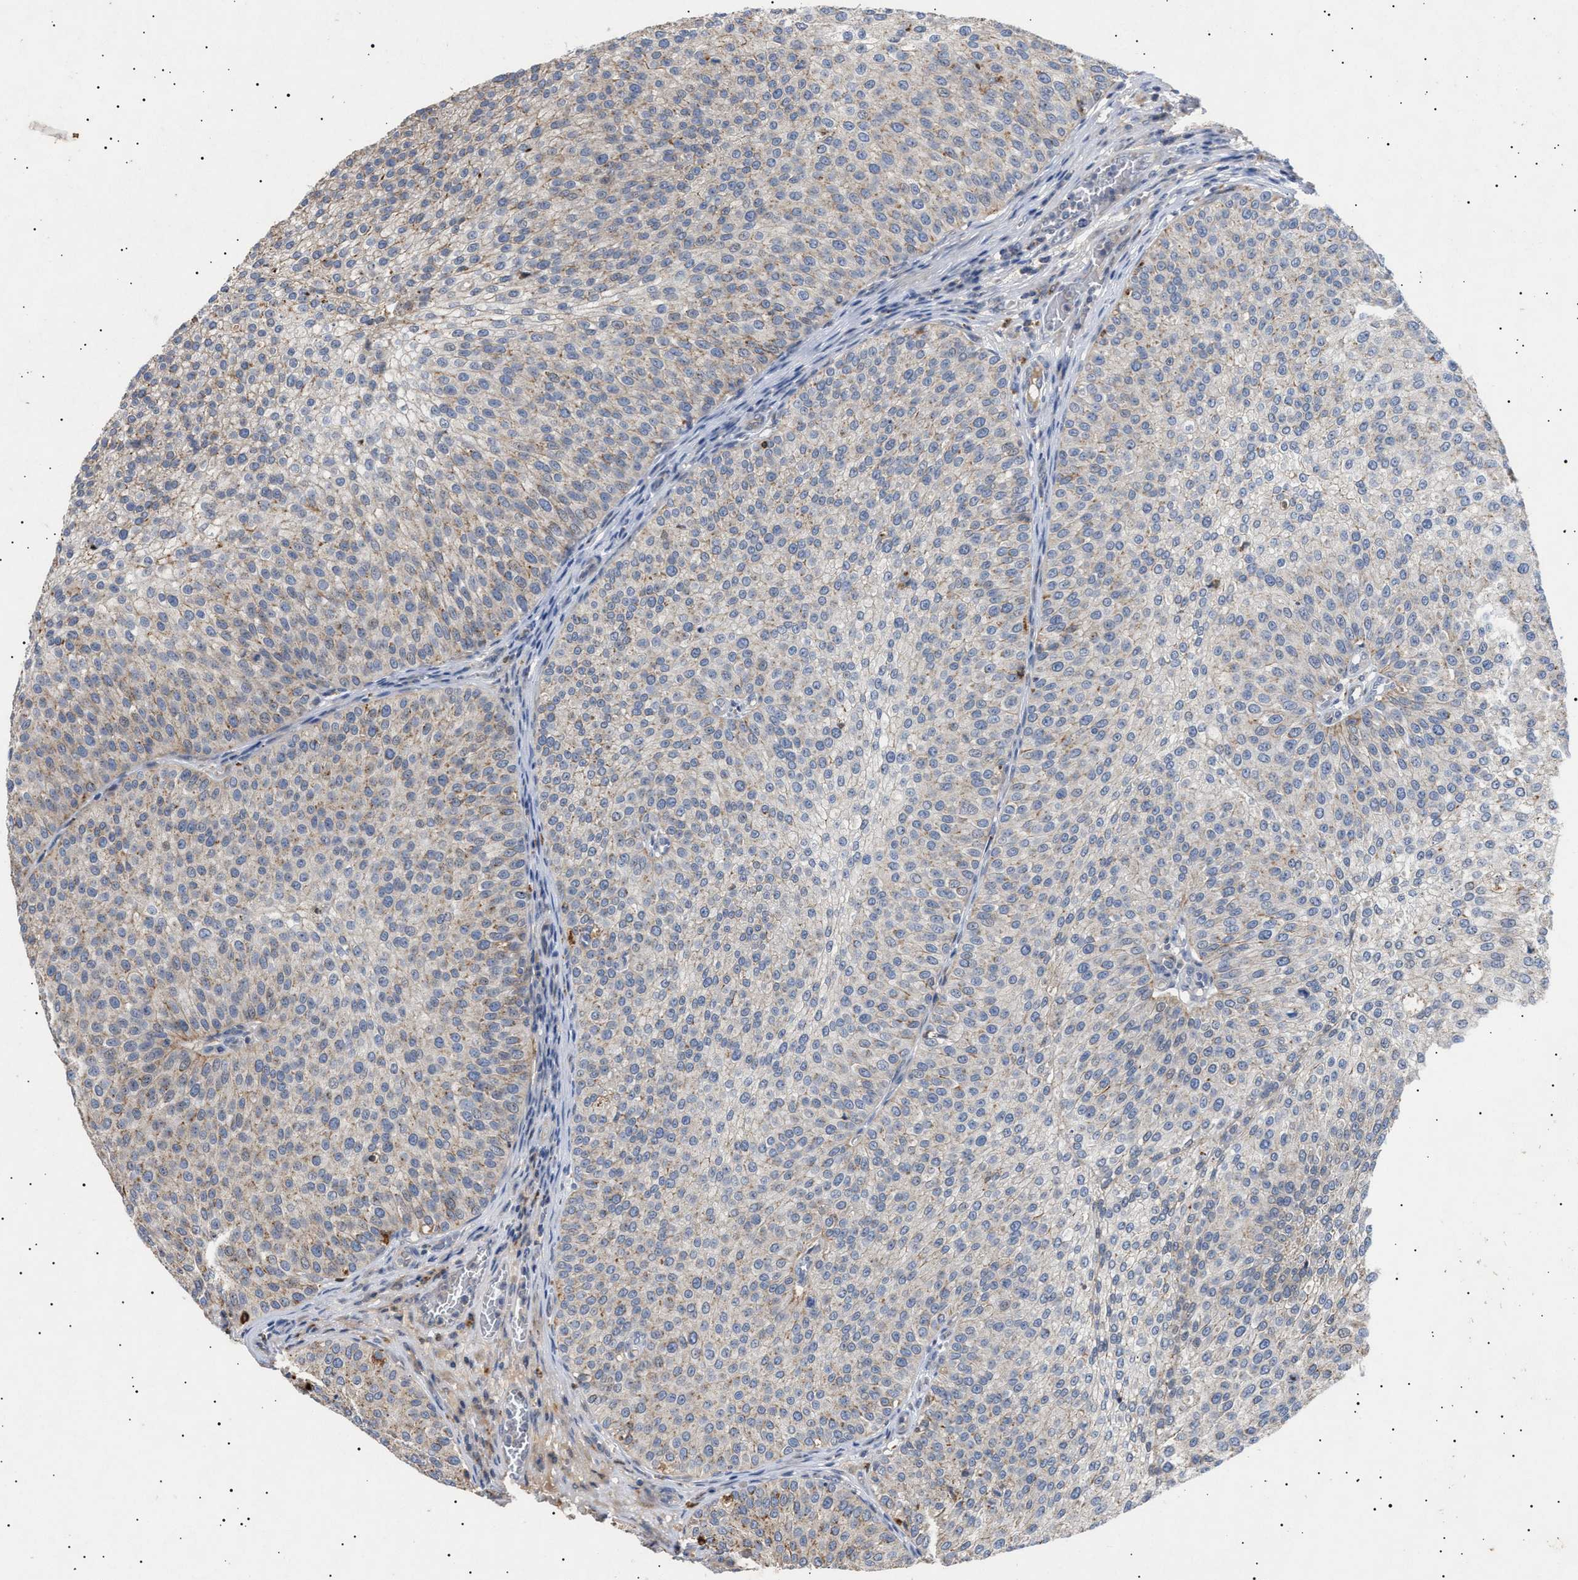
{"staining": {"intensity": "weak", "quantity": "25%-75%", "location": "cytoplasmic/membranous"}, "tissue": "urothelial cancer", "cell_type": "Tumor cells", "image_type": "cancer", "snomed": [{"axis": "morphology", "description": "Urothelial carcinoma, Low grade"}, {"axis": "topography", "description": "Smooth muscle"}, {"axis": "topography", "description": "Urinary bladder"}], "caption": "An image showing weak cytoplasmic/membranous positivity in about 25%-75% of tumor cells in urothelial carcinoma (low-grade), as visualized by brown immunohistochemical staining.", "gene": "SIRT5", "patient": {"sex": "male", "age": 60}}